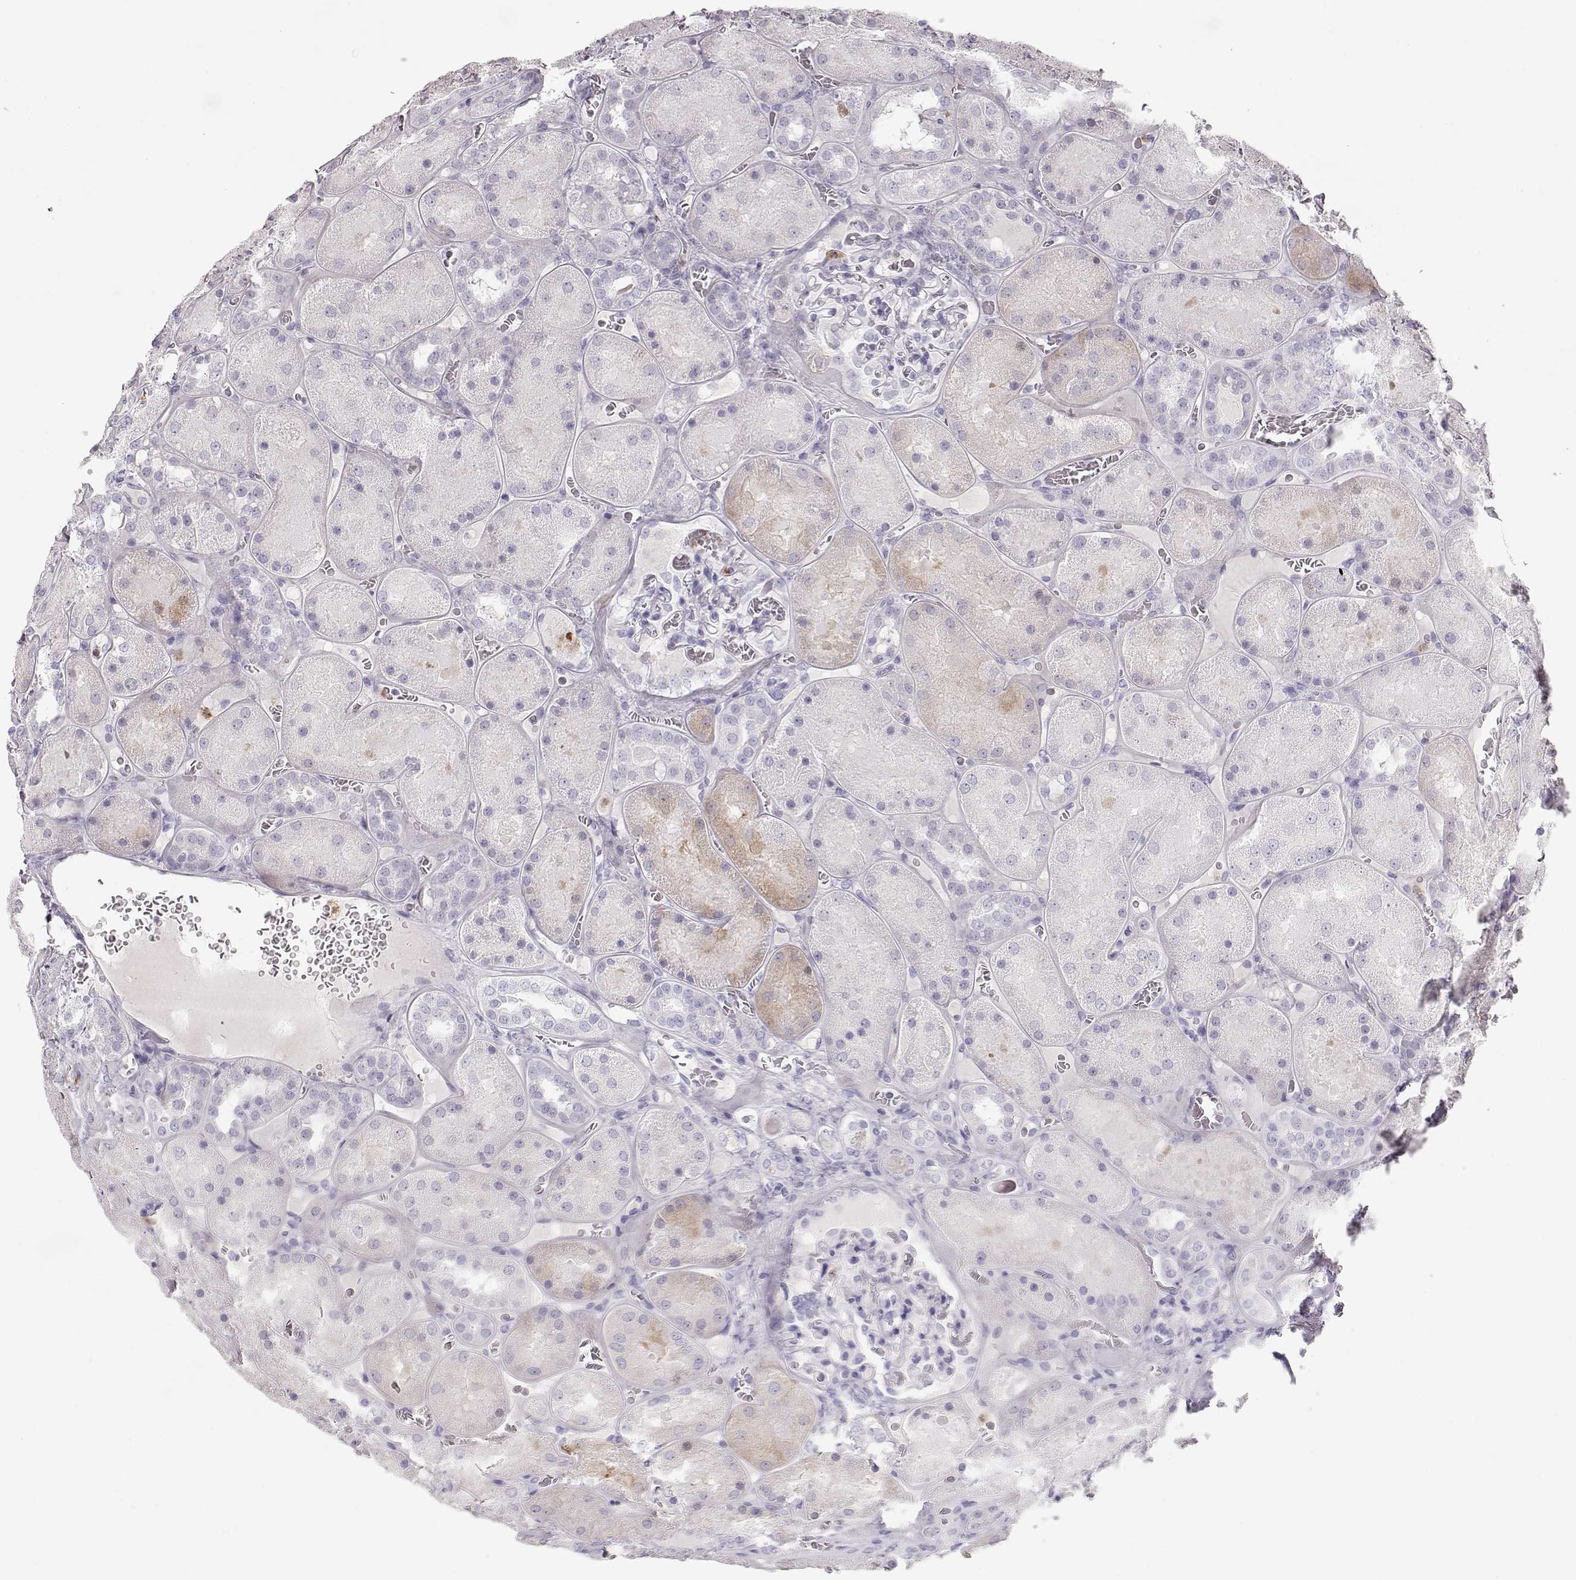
{"staining": {"intensity": "negative", "quantity": "none", "location": "none"}, "tissue": "kidney", "cell_type": "Cells in glomeruli", "image_type": "normal", "snomed": [{"axis": "morphology", "description": "Normal tissue, NOS"}, {"axis": "topography", "description": "Kidney"}], "caption": "Immunohistochemical staining of normal human kidney exhibits no significant staining in cells in glomeruli. (DAB immunohistochemistry, high magnification).", "gene": "MIP", "patient": {"sex": "male", "age": 73}}